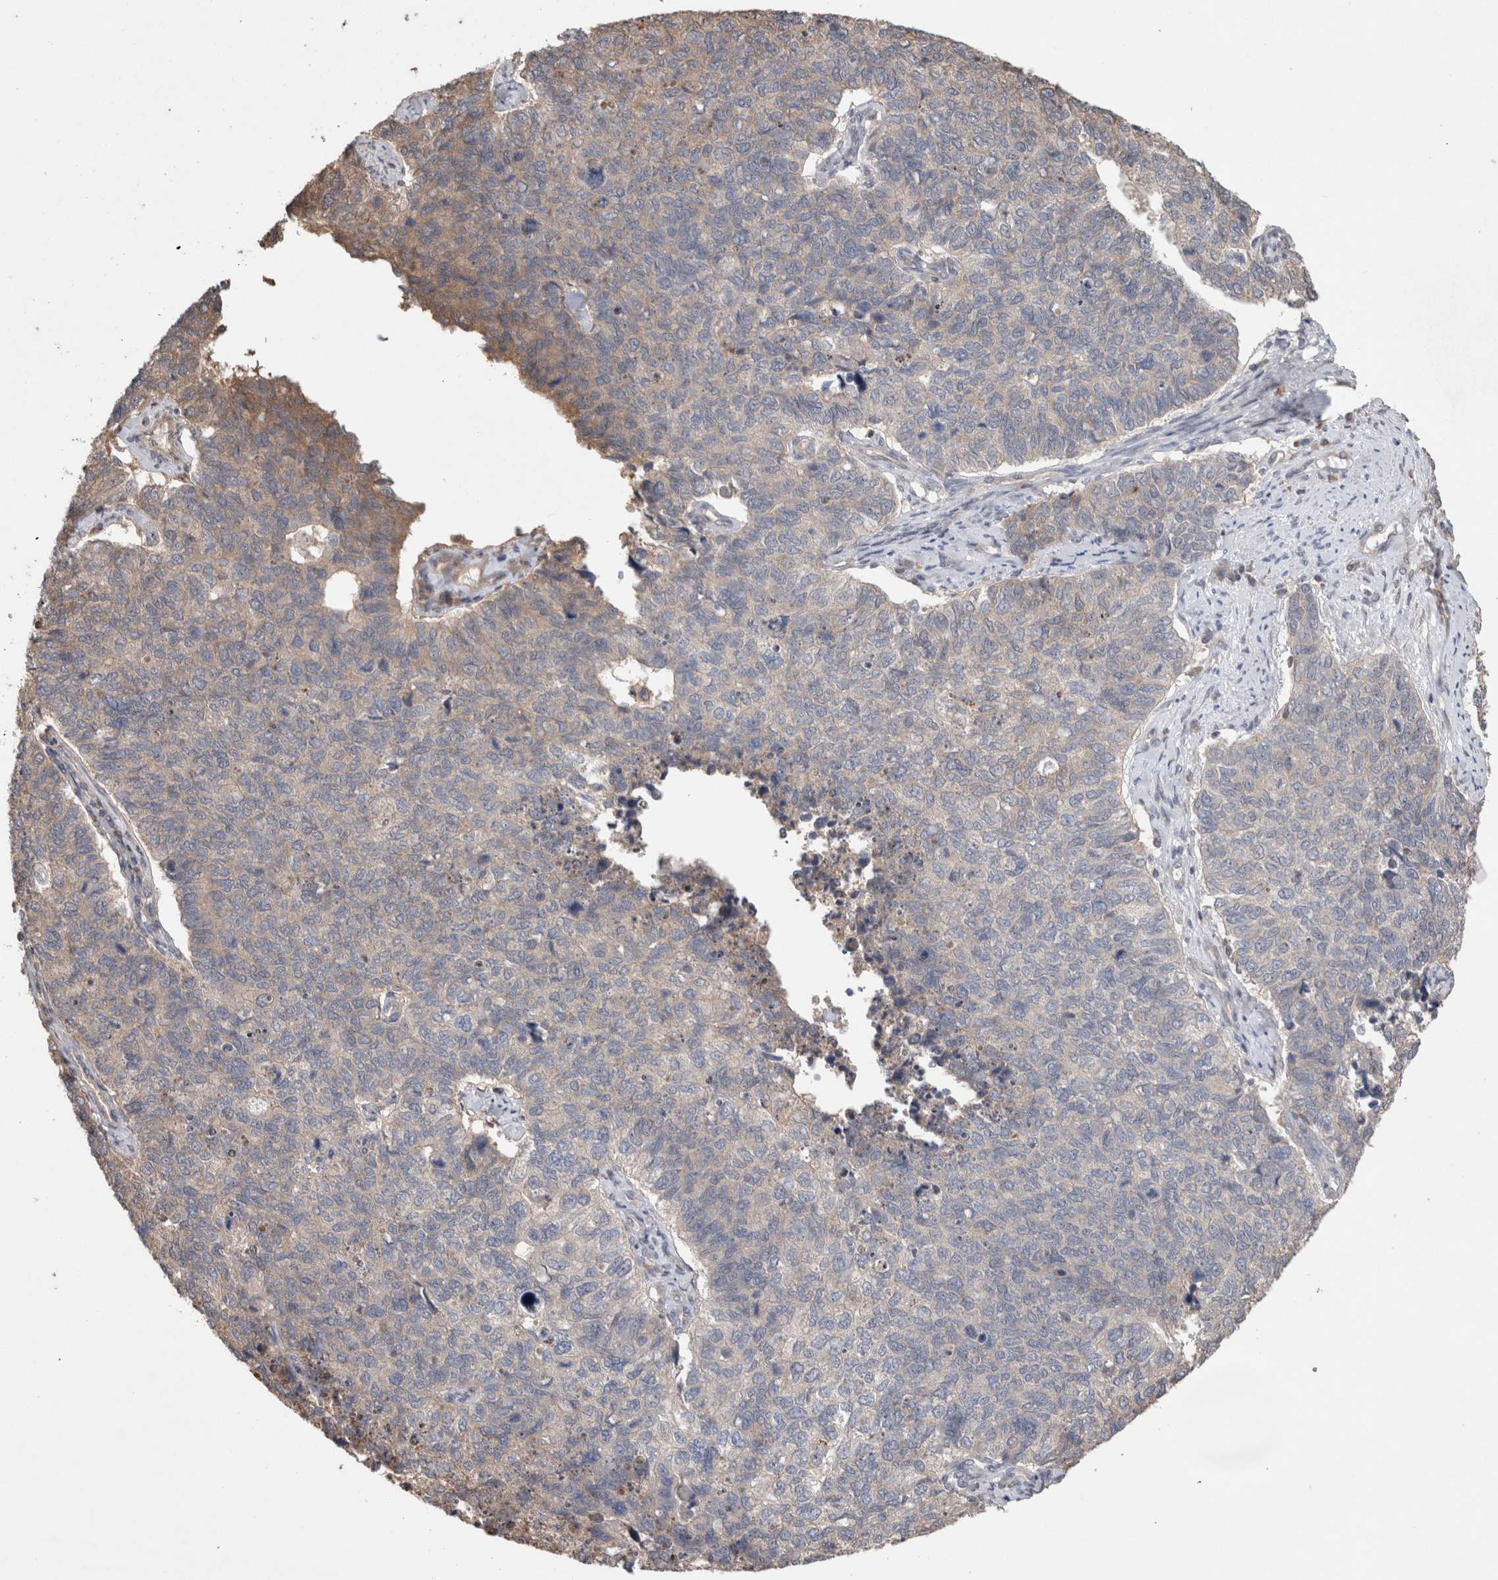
{"staining": {"intensity": "weak", "quantity": "<25%", "location": "cytoplasmic/membranous"}, "tissue": "cervical cancer", "cell_type": "Tumor cells", "image_type": "cancer", "snomed": [{"axis": "morphology", "description": "Squamous cell carcinoma, NOS"}, {"axis": "topography", "description": "Cervix"}], "caption": "This is an immunohistochemistry histopathology image of human cervical cancer (squamous cell carcinoma). There is no positivity in tumor cells.", "gene": "TRIM5", "patient": {"sex": "female", "age": 63}}